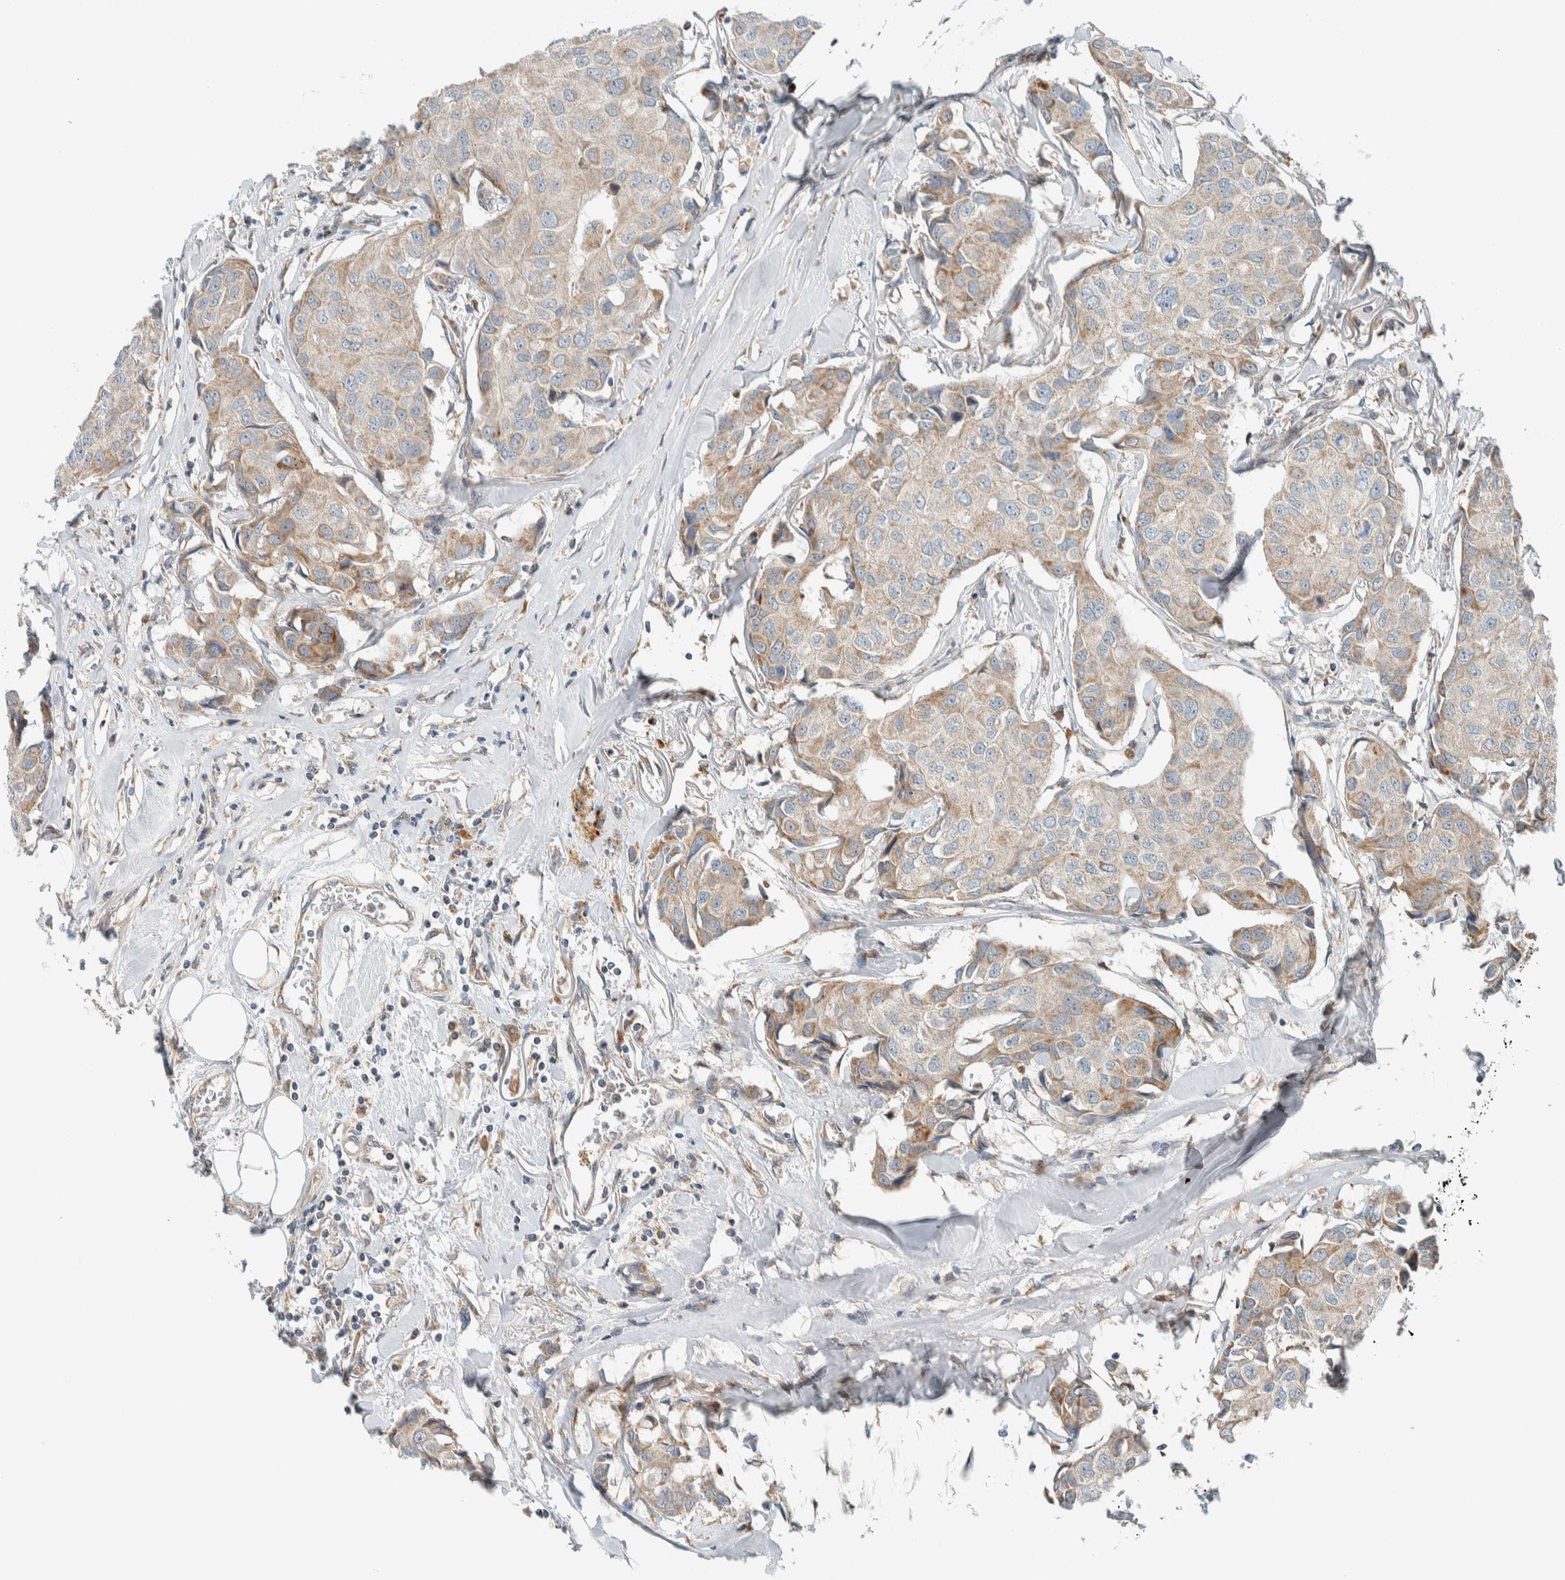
{"staining": {"intensity": "weak", "quantity": ">75%", "location": "cytoplasmic/membranous"}, "tissue": "breast cancer", "cell_type": "Tumor cells", "image_type": "cancer", "snomed": [{"axis": "morphology", "description": "Duct carcinoma"}, {"axis": "topography", "description": "Breast"}], "caption": "DAB immunohistochemical staining of breast infiltrating ductal carcinoma shows weak cytoplasmic/membranous protein staining in about >75% of tumor cells. (Brightfield microscopy of DAB IHC at high magnification).", "gene": "SLFN12L", "patient": {"sex": "female", "age": 80}}